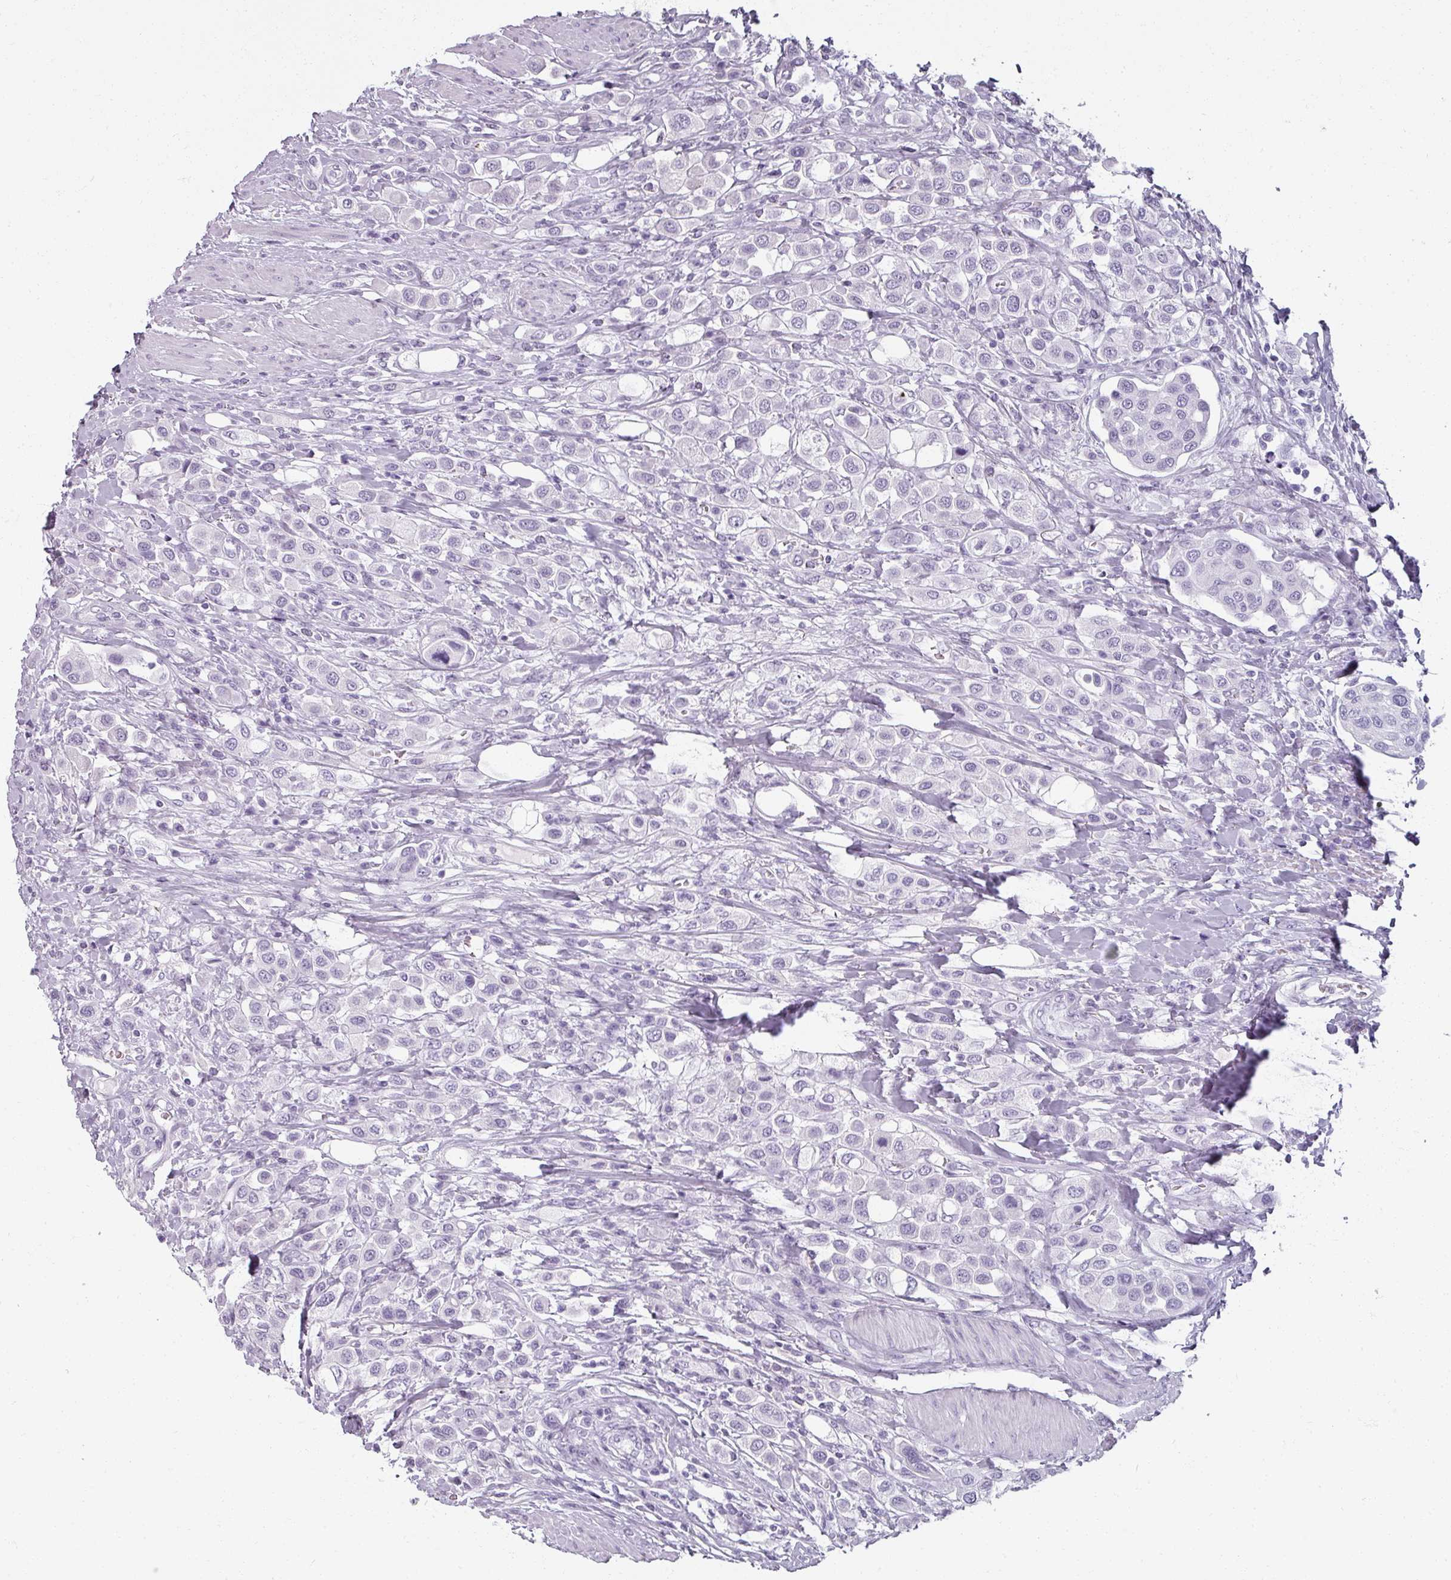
{"staining": {"intensity": "negative", "quantity": "none", "location": "none"}, "tissue": "urothelial cancer", "cell_type": "Tumor cells", "image_type": "cancer", "snomed": [{"axis": "morphology", "description": "Urothelial carcinoma, High grade"}, {"axis": "topography", "description": "Urinary bladder"}], "caption": "This is an IHC histopathology image of high-grade urothelial carcinoma. There is no staining in tumor cells.", "gene": "REG3G", "patient": {"sex": "male", "age": 50}}